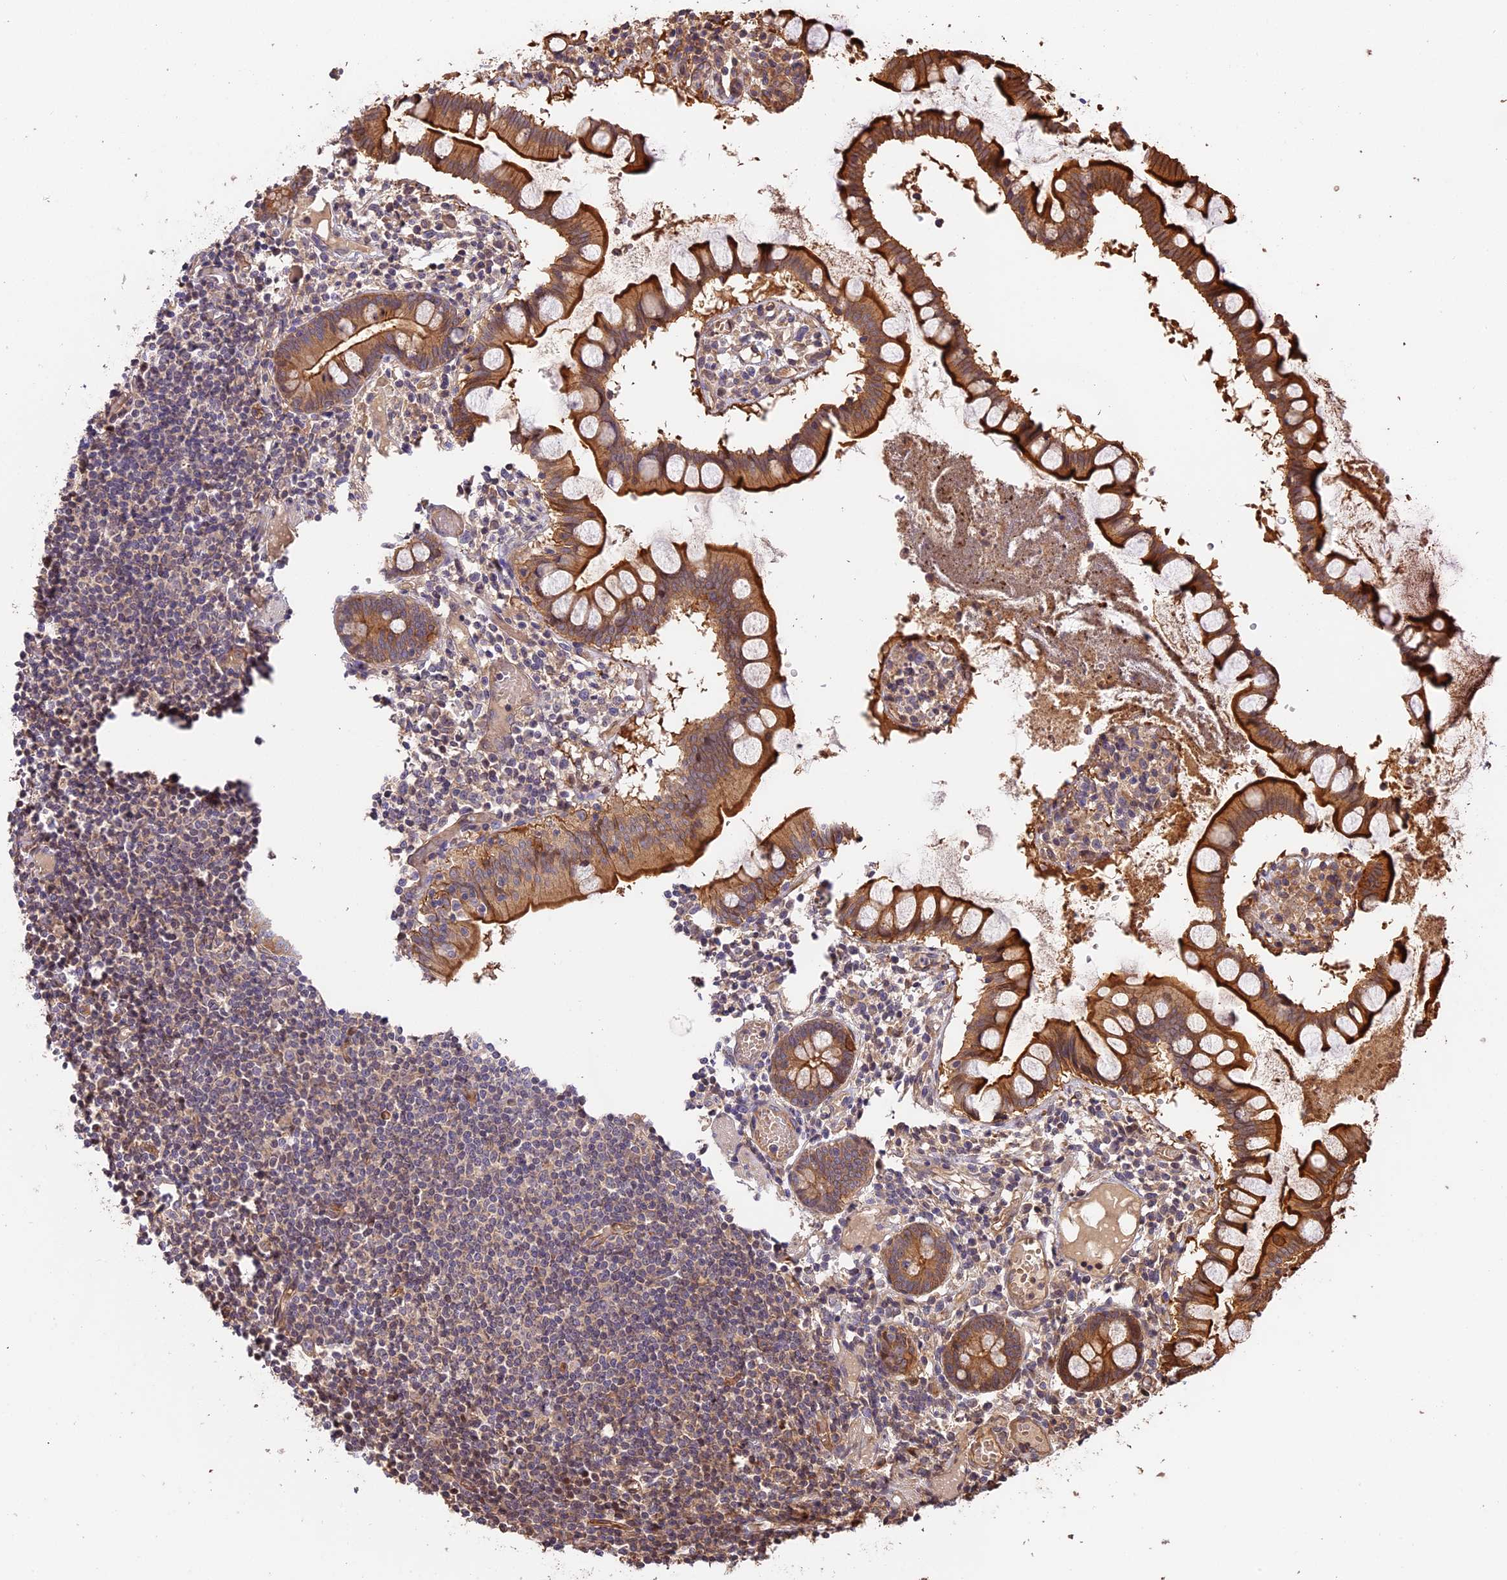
{"staining": {"intensity": "moderate", "quantity": ">75%", "location": "cytoplasmic/membranous"}, "tissue": "colon", "cell_type": "Endothelial cells", "image_type": "normal", "snomed": [{"axis": "morphology", "description": "Normal tissue, NOS"}, {"axis": "morphology", "description": "Adenocarcinoma, NOS"}, {"axis": "topography", "description": "Colon"}], "caption": "DAB (3,3'-diaminobenzidine) immunohistochemical staining of benign human colon shows moderate cytoplasmic/membranous protein expression in approximately >75% of endothelial cells.", "gene": "PPP1R37", "patient": {"sex": "female", "age": 55}}